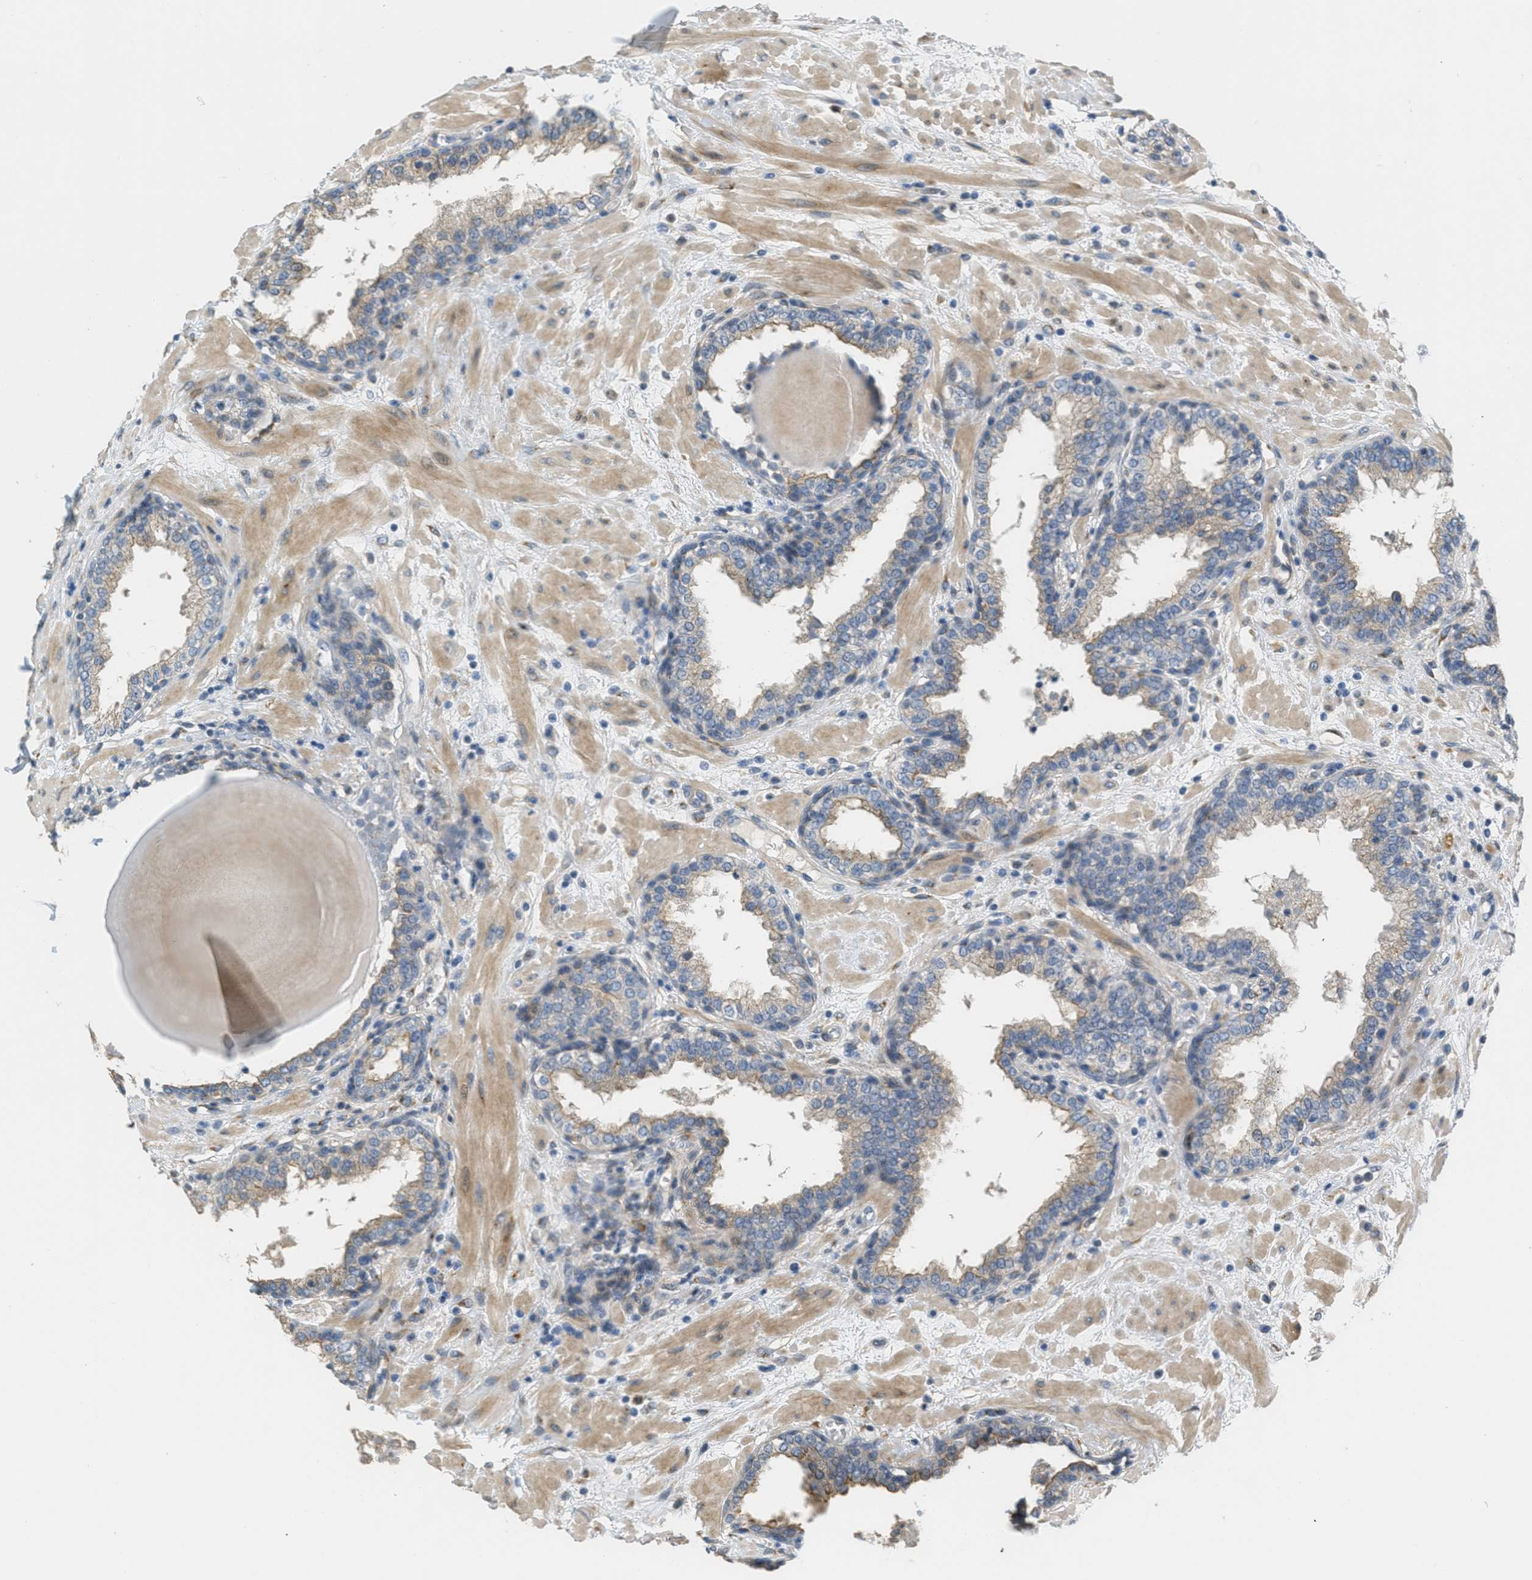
{"staining": {"intensity": "weak", "quantity": ">75%", "location": "cytoplasmic/membranous"}, "tissue": "prostate", "cell_type": "Glandular cells", "image_type": "normal", "snomed": [{"axis": "morphology", "description": "Normal tissue, NOS"}, {"axis": "topography", "description": "Prostate"}], "caption": "DAB immunohistochemical staining of normal human prostate shows weak cytoplasmic/membranous protein staining in approximately >75% of glandular cells. The protein is stained brown, and the nuclei are stained in blue (DAB IHC with brightfield microscopy, high magnification).", "gene": "ADCY5", "patient": {"sex": "male", "age": 51}}